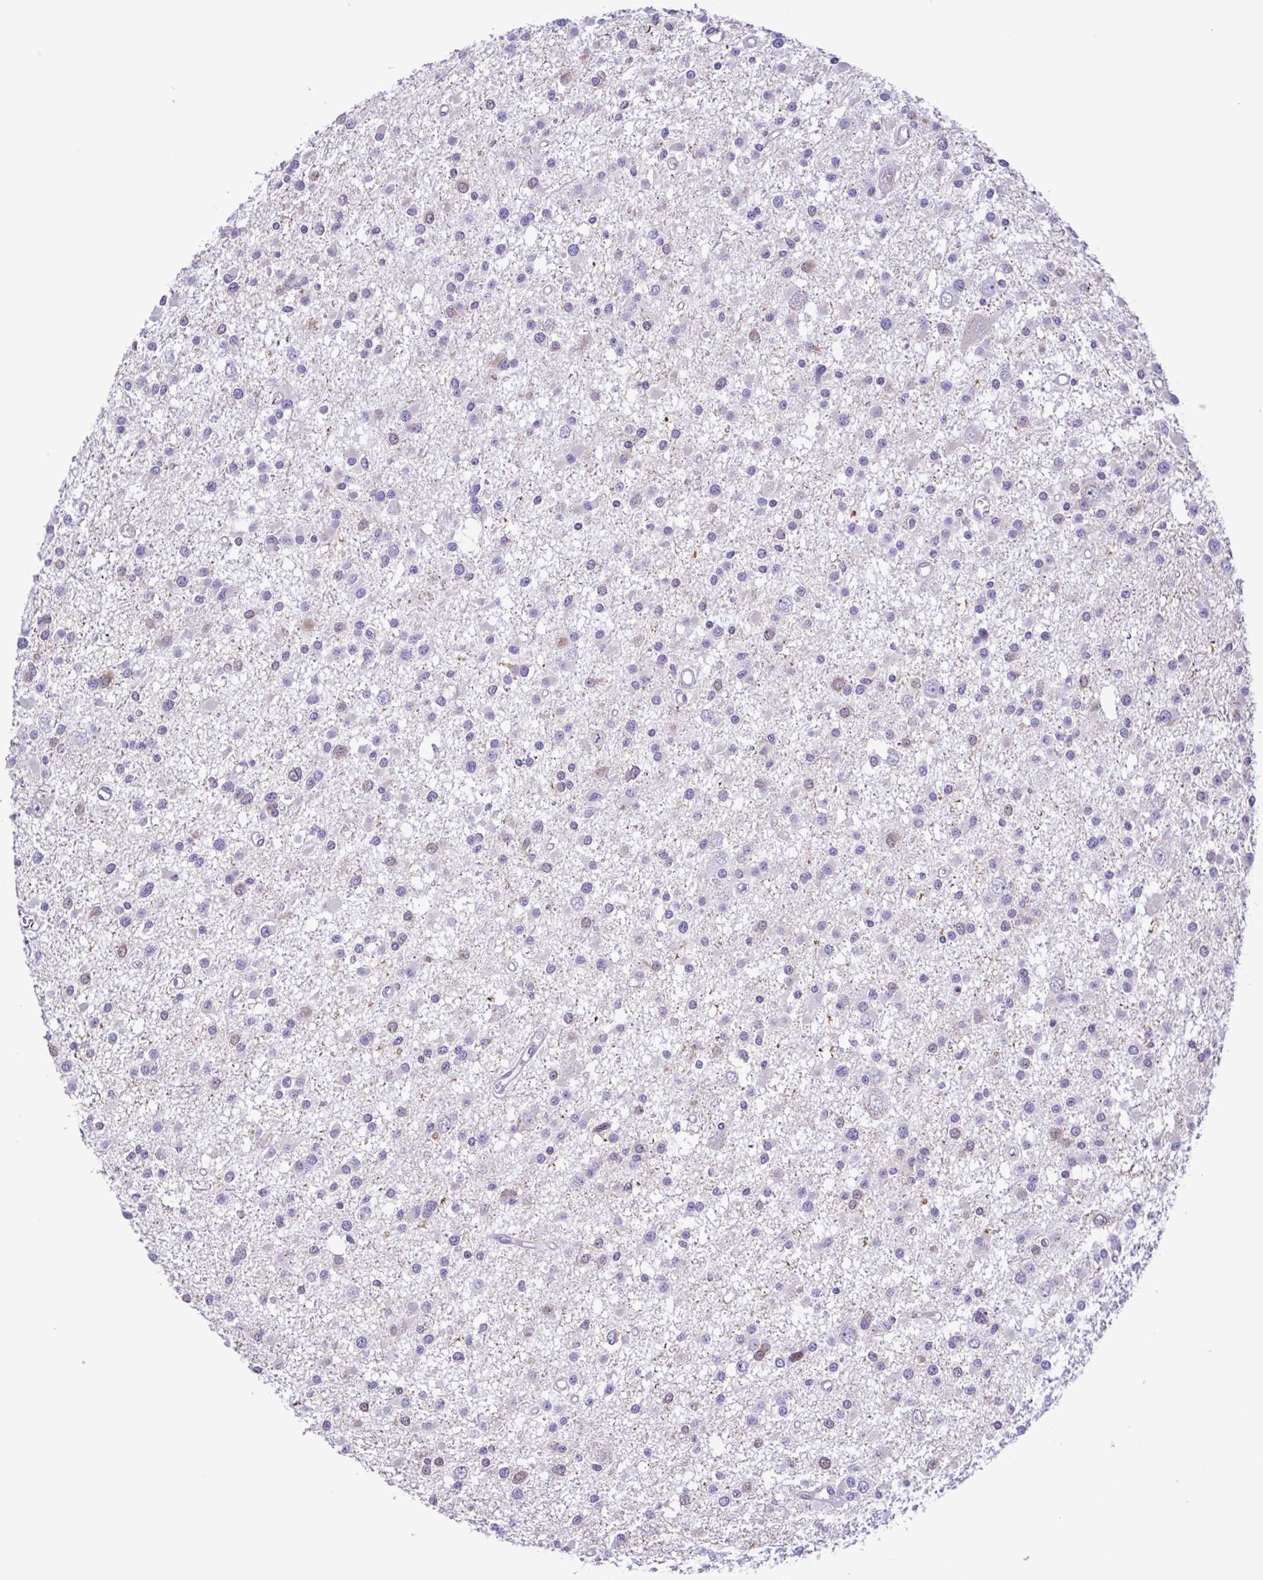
{"staining": {"intensity": "negative", "quantity": "none", "location": "none"}, "tissue": "glioma", "cell_type": "Tumor cells", "image_type": "cancer", "snomed": [{"axis": "morphology", "description": "Glioma, malignant, High grade"}, {"axis": "topography", "description": "Brain"}], "caption": "IHC photomicrograph of neoplastic tissue: glioma stained with DAB (3,3'-diaminobenzidine) demonstrates no significant protein positivity in tumor cells. The staining was performed using DAB (3,3'-diaminobenzidine) to visualize the protein expression in brown, while the nuclei were stained in blue with hematoxylin (Magnification: 20x).", "gene": "CYP17A1", "patient": {"sex": "male", "age": 54}}